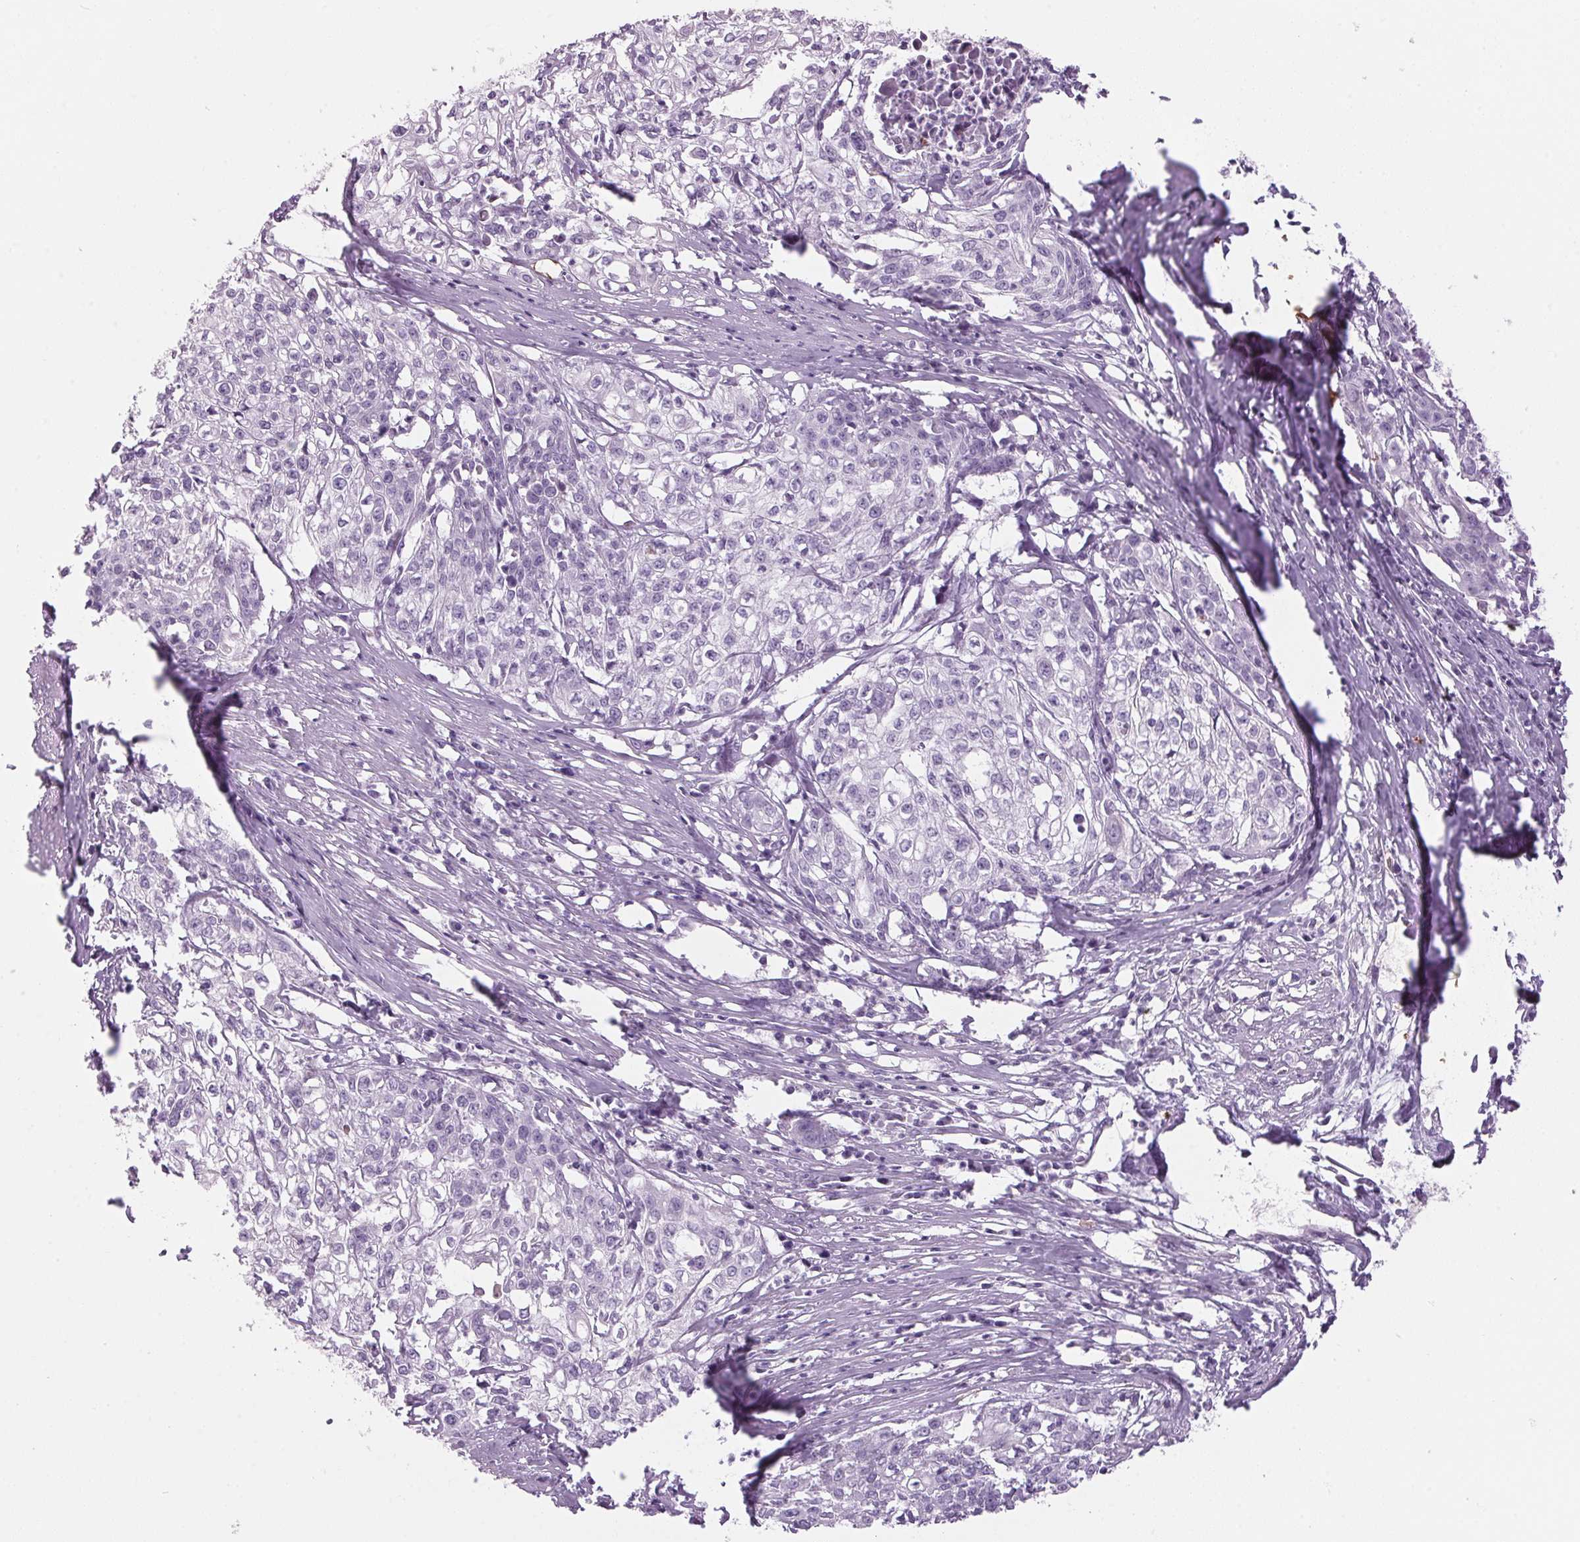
{"staining": {"intensity": "negative", "quantity": "none", "location": "none"}, "tissue": "cervical cancer", "cell_type": "Tumor cells", "image_type": "cancer", "snomed": [{"axis": "morphology", "description": "Squamous cell carcinoma, NOS"}, {"axis": "topography", "description": "Cervix"}], "caption": "IHC of human cervical cancer (squamous cell carcinoma) shows no expression in tumor cells. The staining is performed using DAB (3,3'-diaminobenzidine) brown chromogen with nuclei counter-stained in using hematoxylin.", "gene": "HBQ1", "patient": {"sex": "female", "age": 39}}